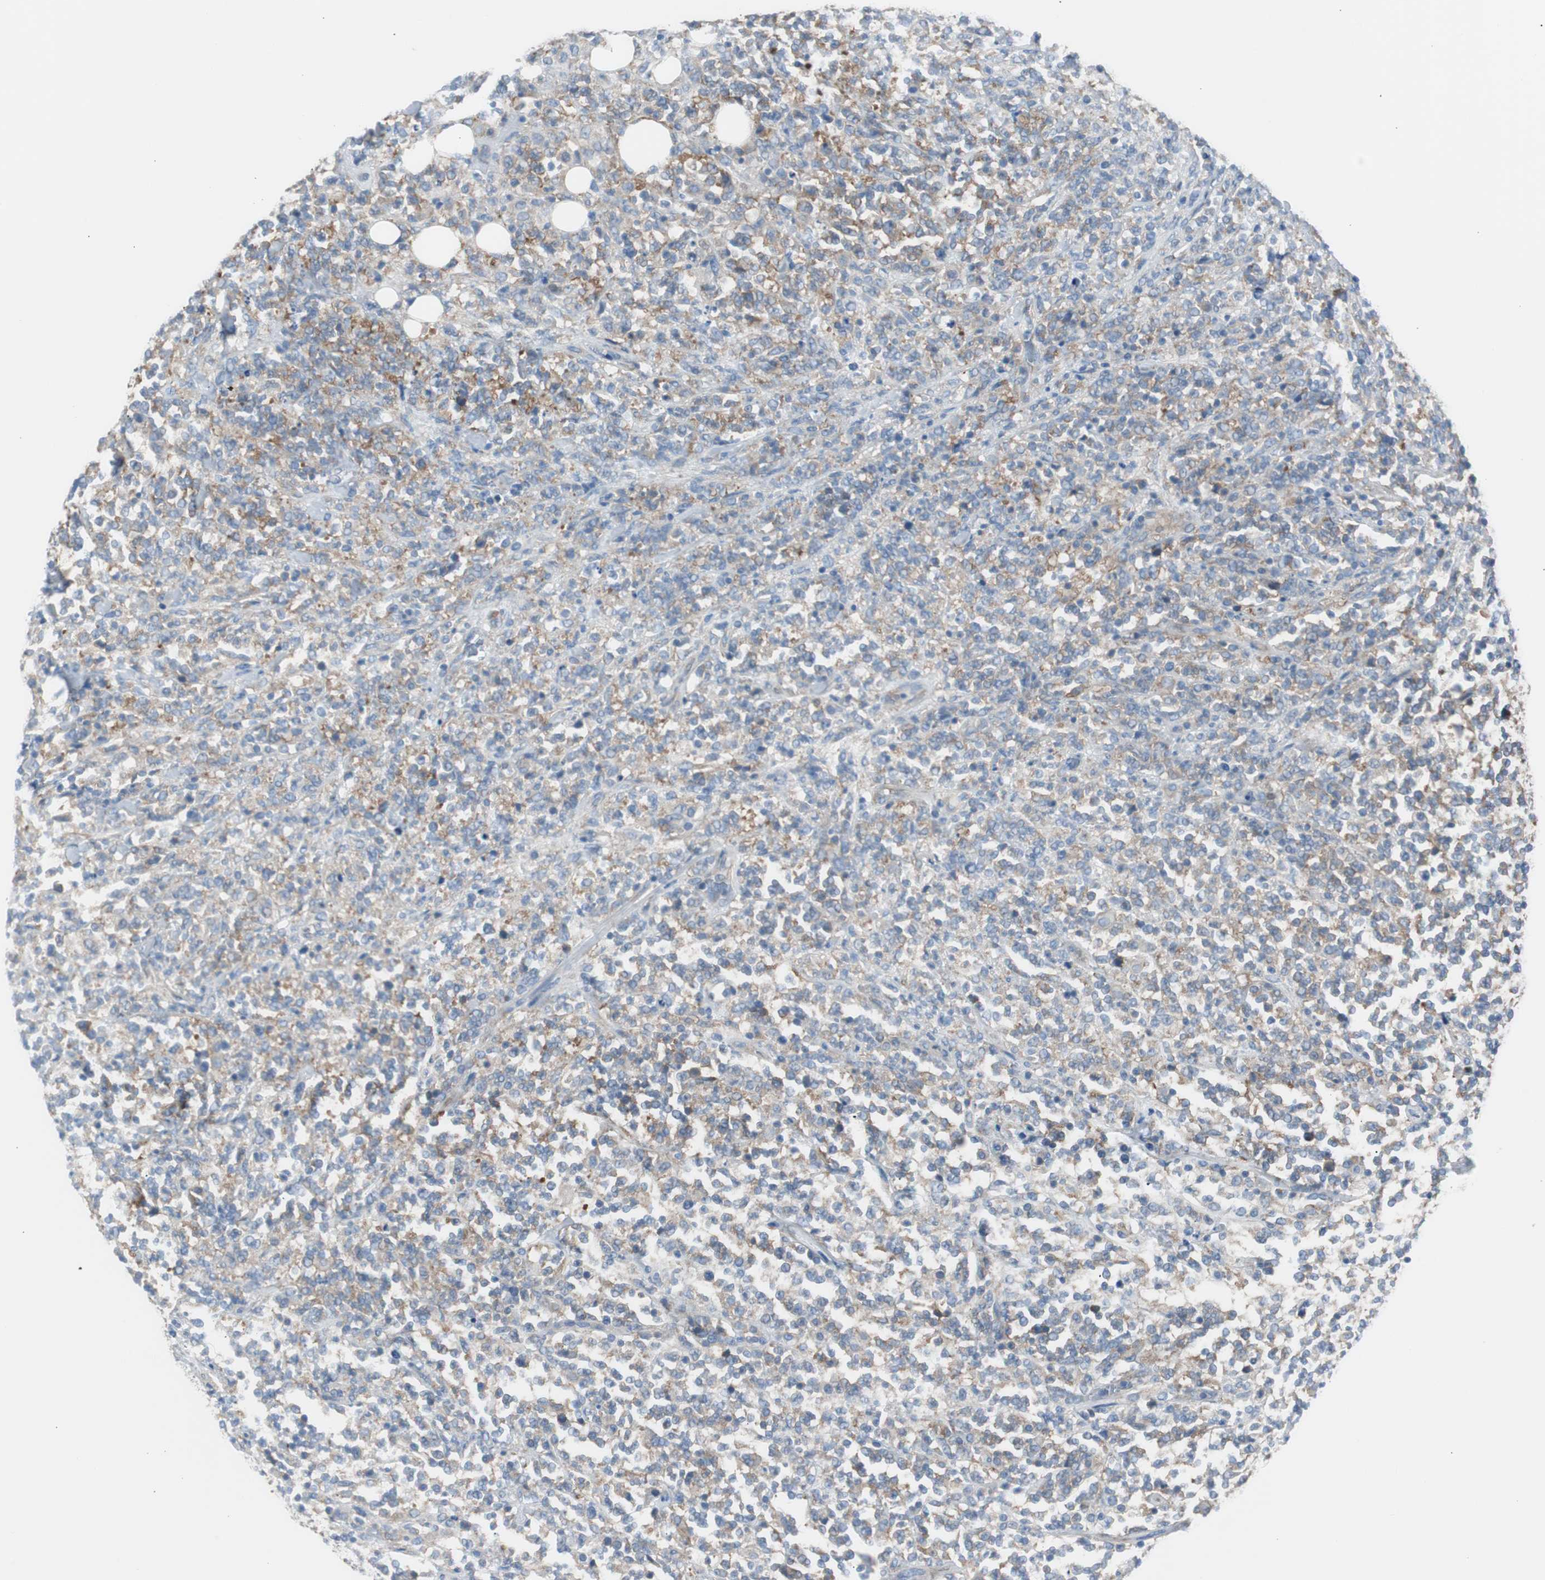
{"staining": {"intensity": "moderate", "quantity": "25%-75%", "location": "cytoplasmic/membranous"}, "tissue": "lymphoma", "cell_type": "Tumor cells", "image_type": "cancer", "snomed": [{"axis": "morphology", "description": "Malignant lymphoma, non-Hodgkin's type, High grade"}, {"axis": "topography", "description": "Soft tissue"}], "caption": "Moderate cytoplasmic/membranous expression is appreciated in approximately 25%-75% of tumor cells in lymphoma. The protein of interest is stained brown, and the nuclei are stained in blue (DAB IHC with brightfield microscopy, high magnification).", "gene": "RPS12", "patient": {"sex": "male", "age": 18}}